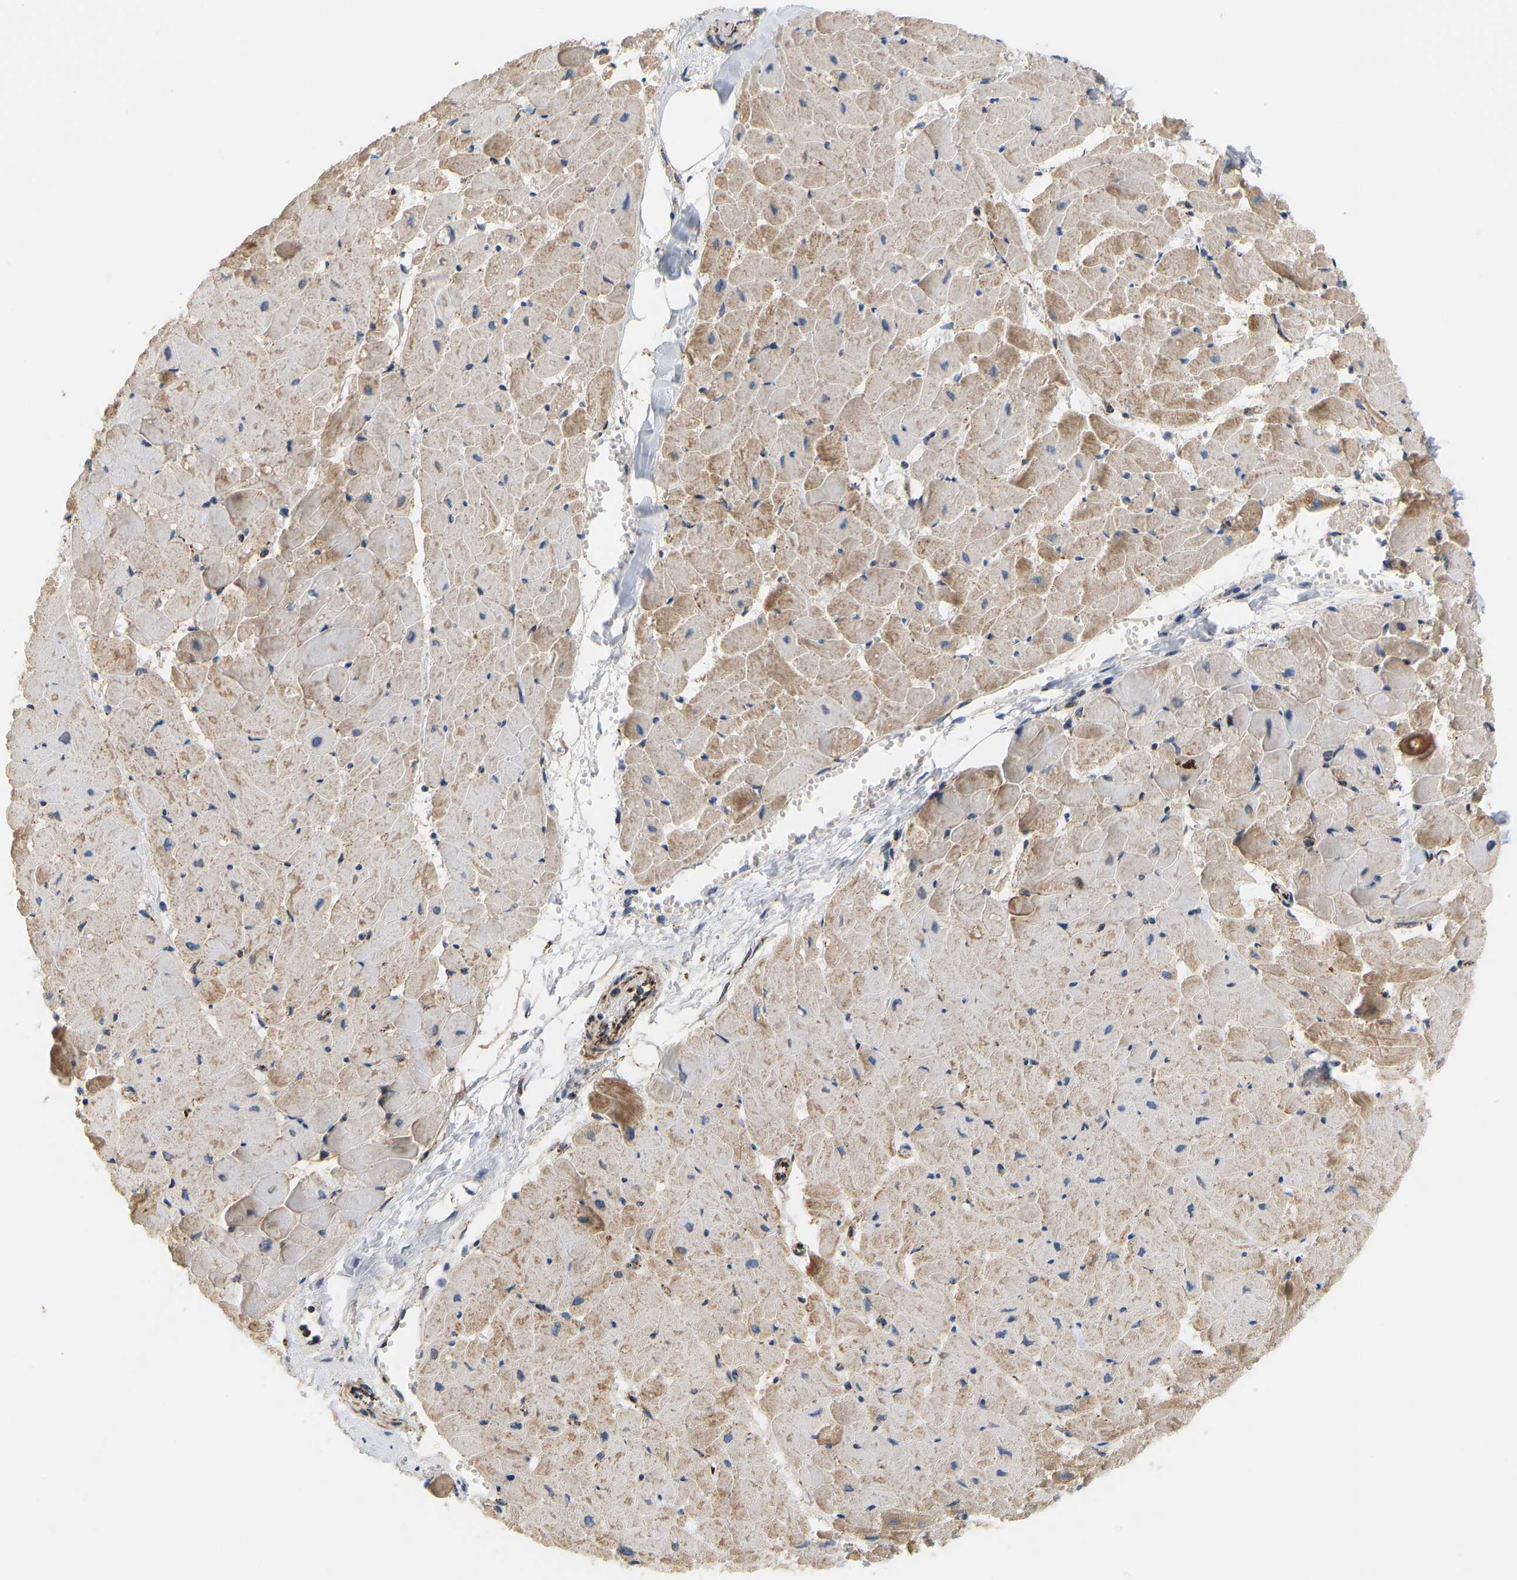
{"staining": {"intensity": "moderate", "quantity": ">75%", "location": "cytoplasmic/membranous"}, "tissue": "heart muscle", "cell_type": "Cardiomyocytes", "image_type": "normal", "snomed": [{"axis": "morphology", "description": "Normal tissue, NOS"}, {"axis": "topography", "description": "Heart"}], "caption": "Benign heart muscle demonstrates moderate cytoplasmic/membranous staining in about >75% of cardiomyocytes, visualized by immunohistochemistry.", "gene": "GPSM2", "patient": {"sex": "female", "age": 19}}